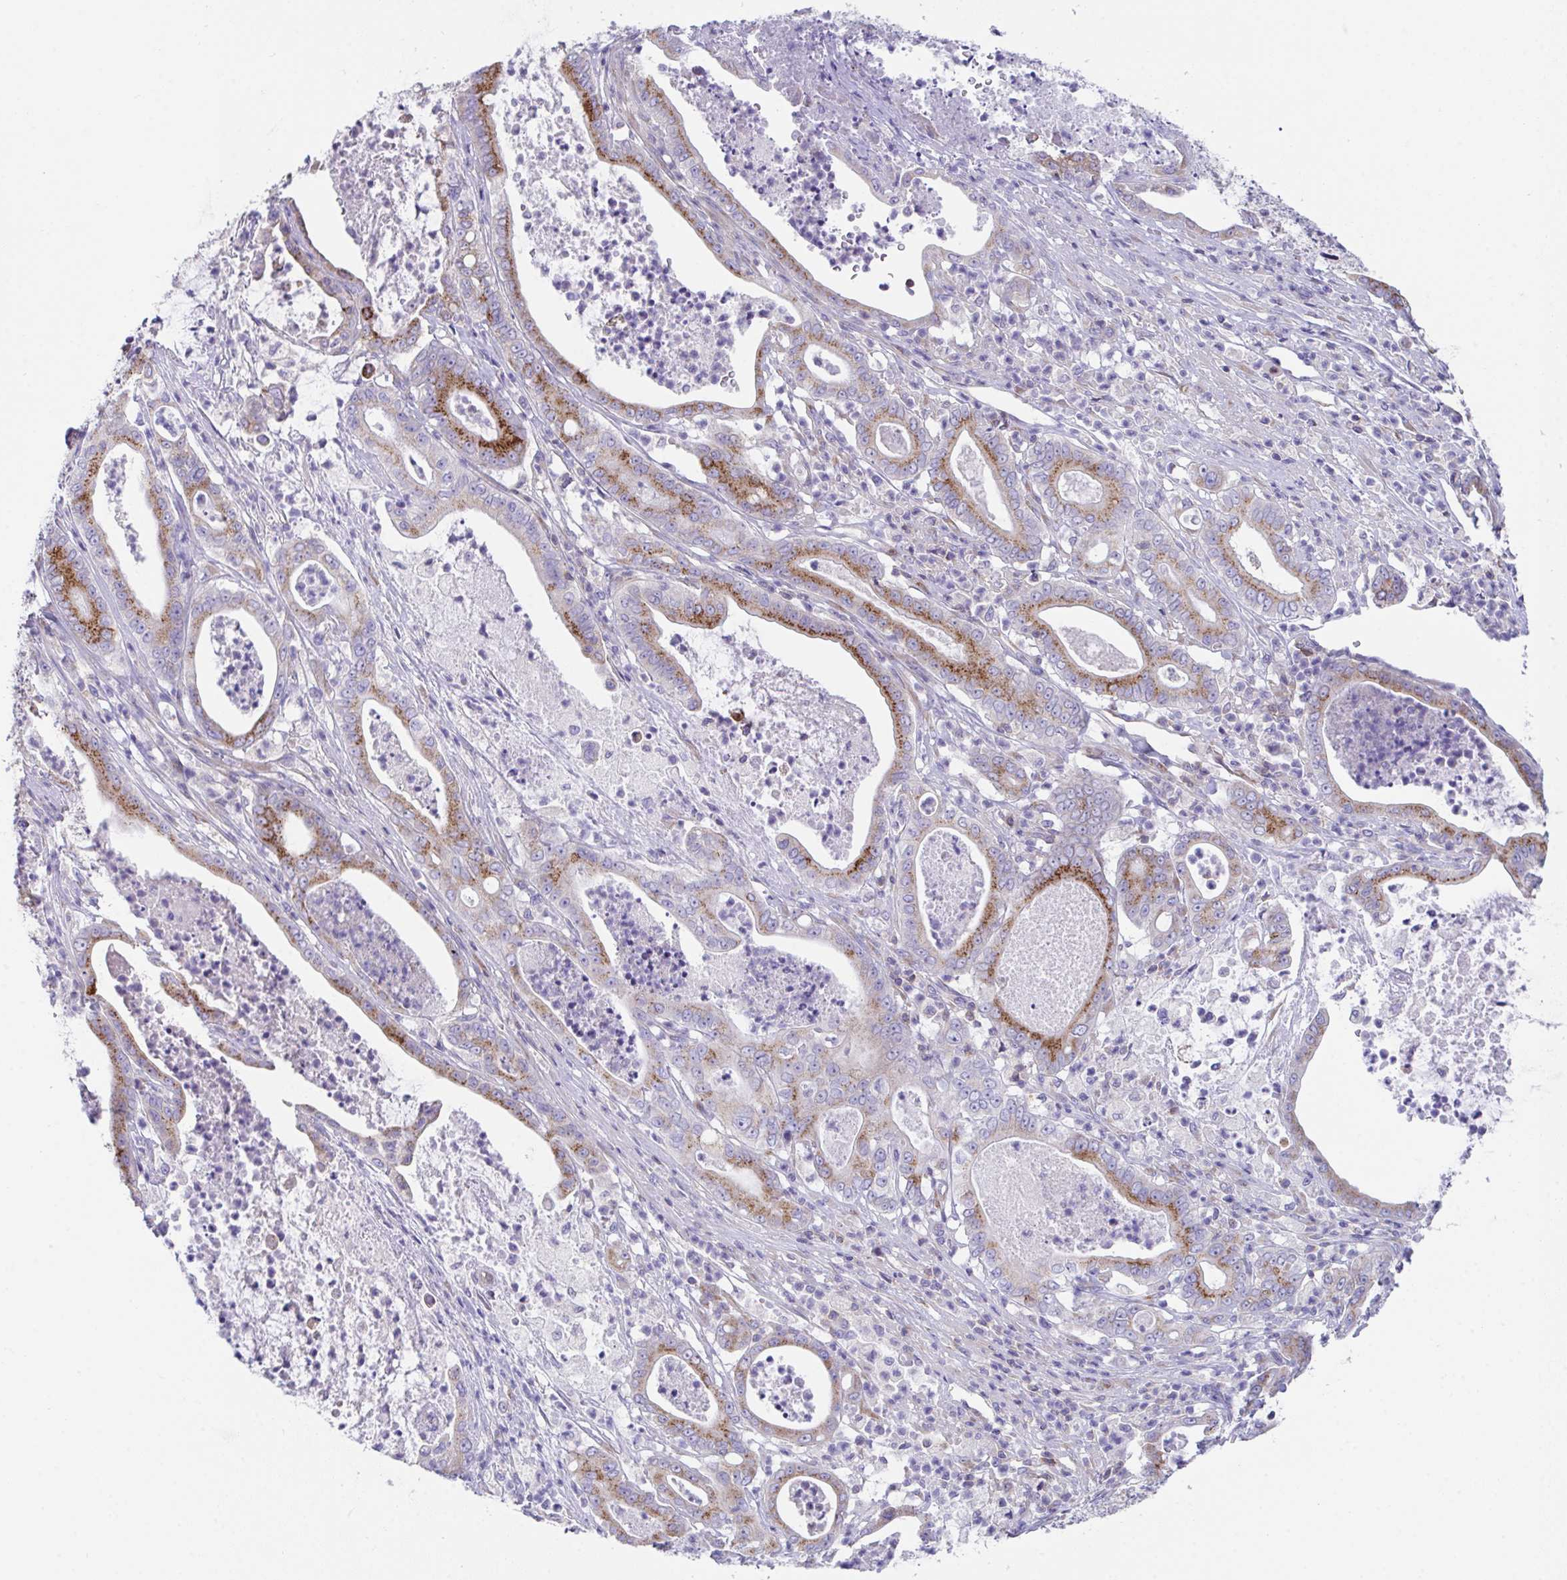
{"staining": {"intensity": "strong", "quantity": "25%-75%", "location": "cytoplasmic/membranous"}, "tissue": "pancreatic cancer", "cell_type": "Tumor cells", "image_type": "cancer", "snomed": [{"axis": "morphology", "description": "Adenocarcinoma, NOS"}, {"axis": "topography", "description": "Pancreas"}], "caption": "A brown stain shows strong cytoplasmic/membranous positivity of a protein in adenocarcinoma (pancreatic) tumor cells. (Brightfield microscopy of DAB IHC at high magnification).", "gene": "MIA3", "patient": {"sex": "male", "age": 71}}